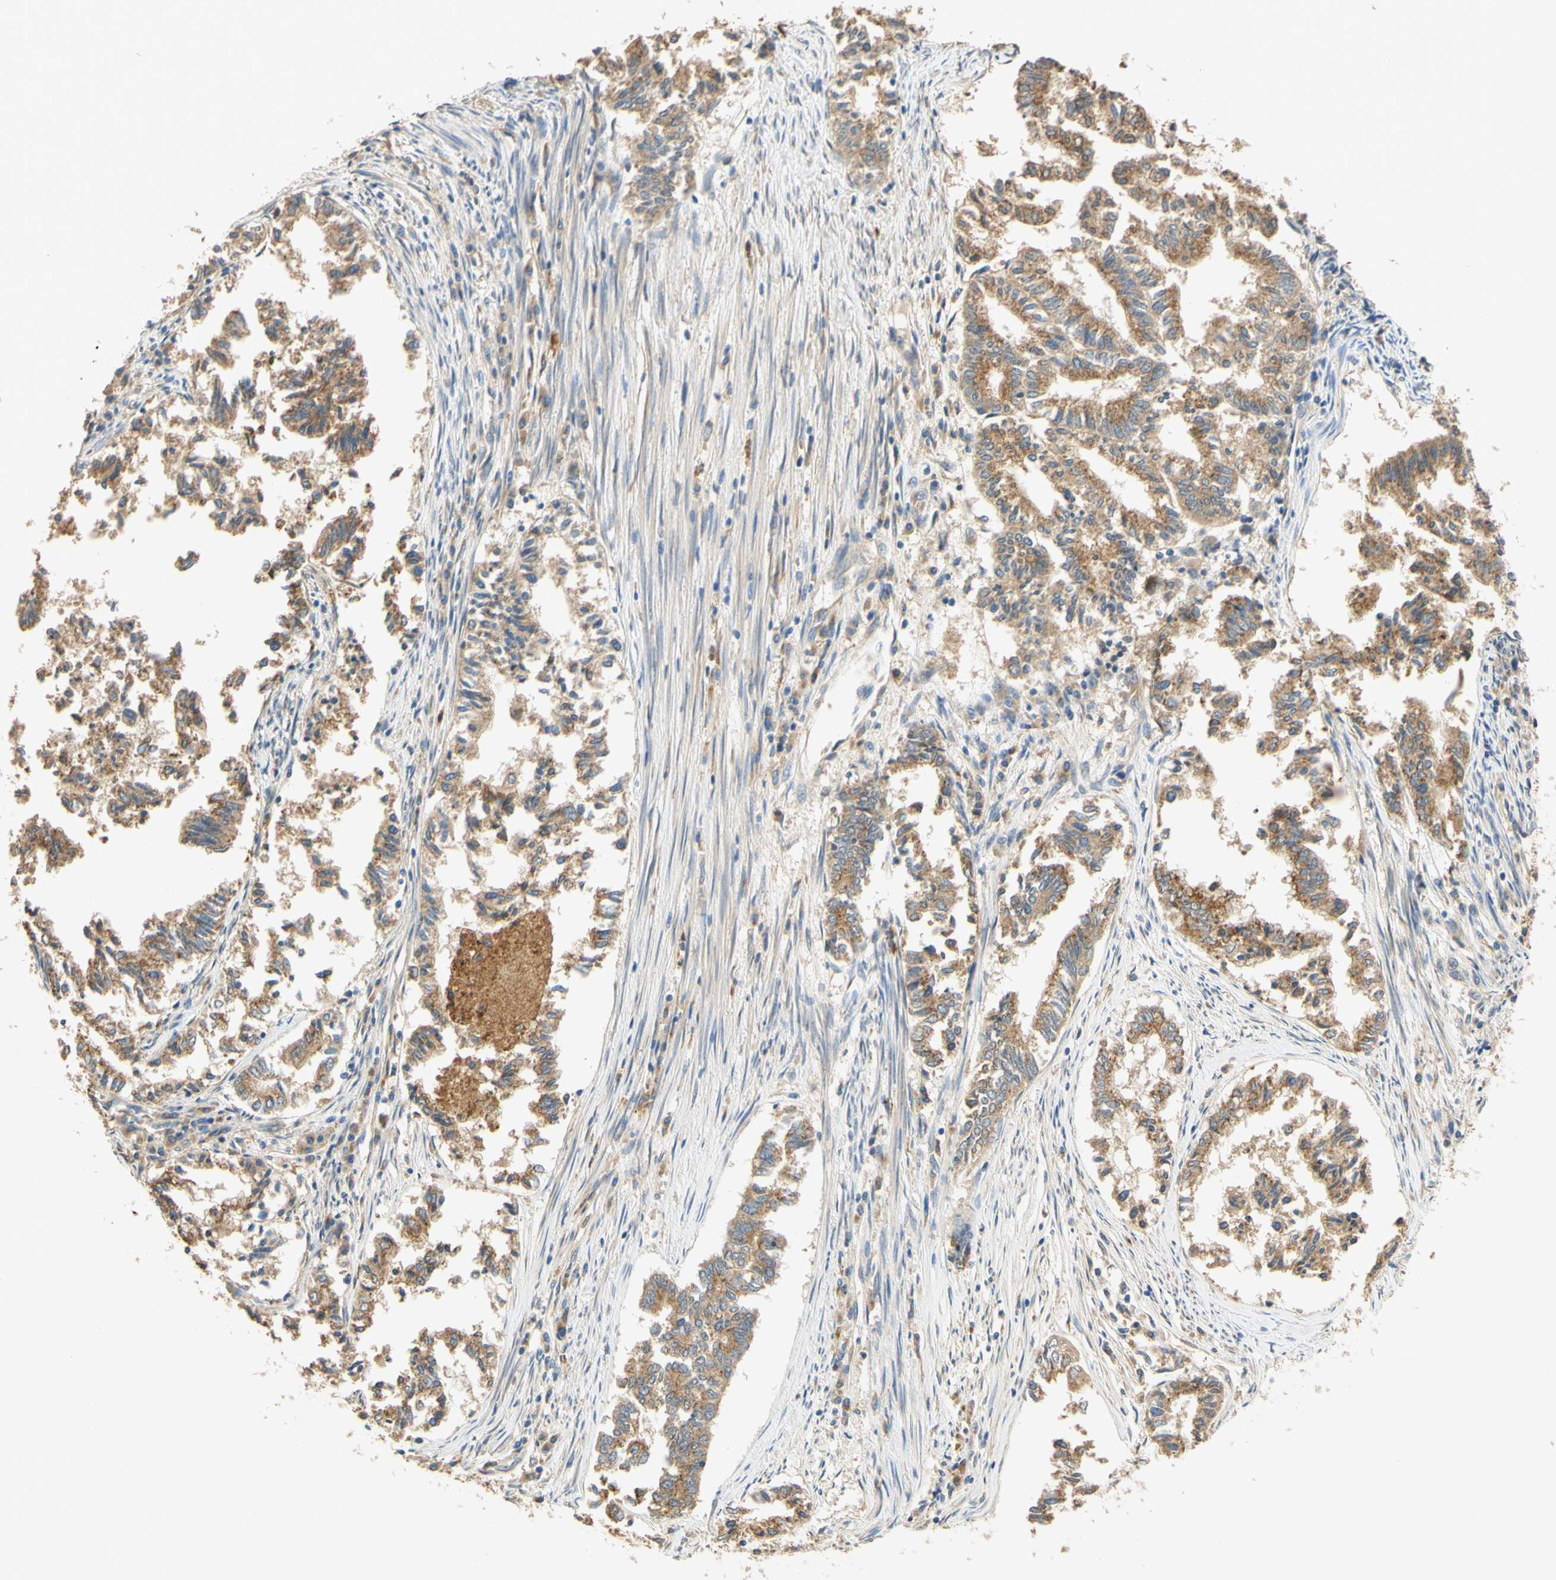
{"staining": {"intensity": "moderate", "quantity": ">75%", "location": "cytoplasmic/membranous"}, "tissue": "endometrial cancer", "cell_type": "Tumor cells", "image_type": "cancer", "snomed": [{"axis": "morphology", "description": "Necrosis, NOS"}, {"axis": "morphology", "description": "Adenocarcinoma, NOS"}, {"axis": "topography", "description": "Endometrium"}], "caption": "Approximately >75% of tumor cells in human endometrial cancer reveal moderate cytoplasmic/membranous protein staining as visualized by brown immunohistochemical staining.", "gene": "ENTREP2", "patient": {"sex": "female", "age": 79}}